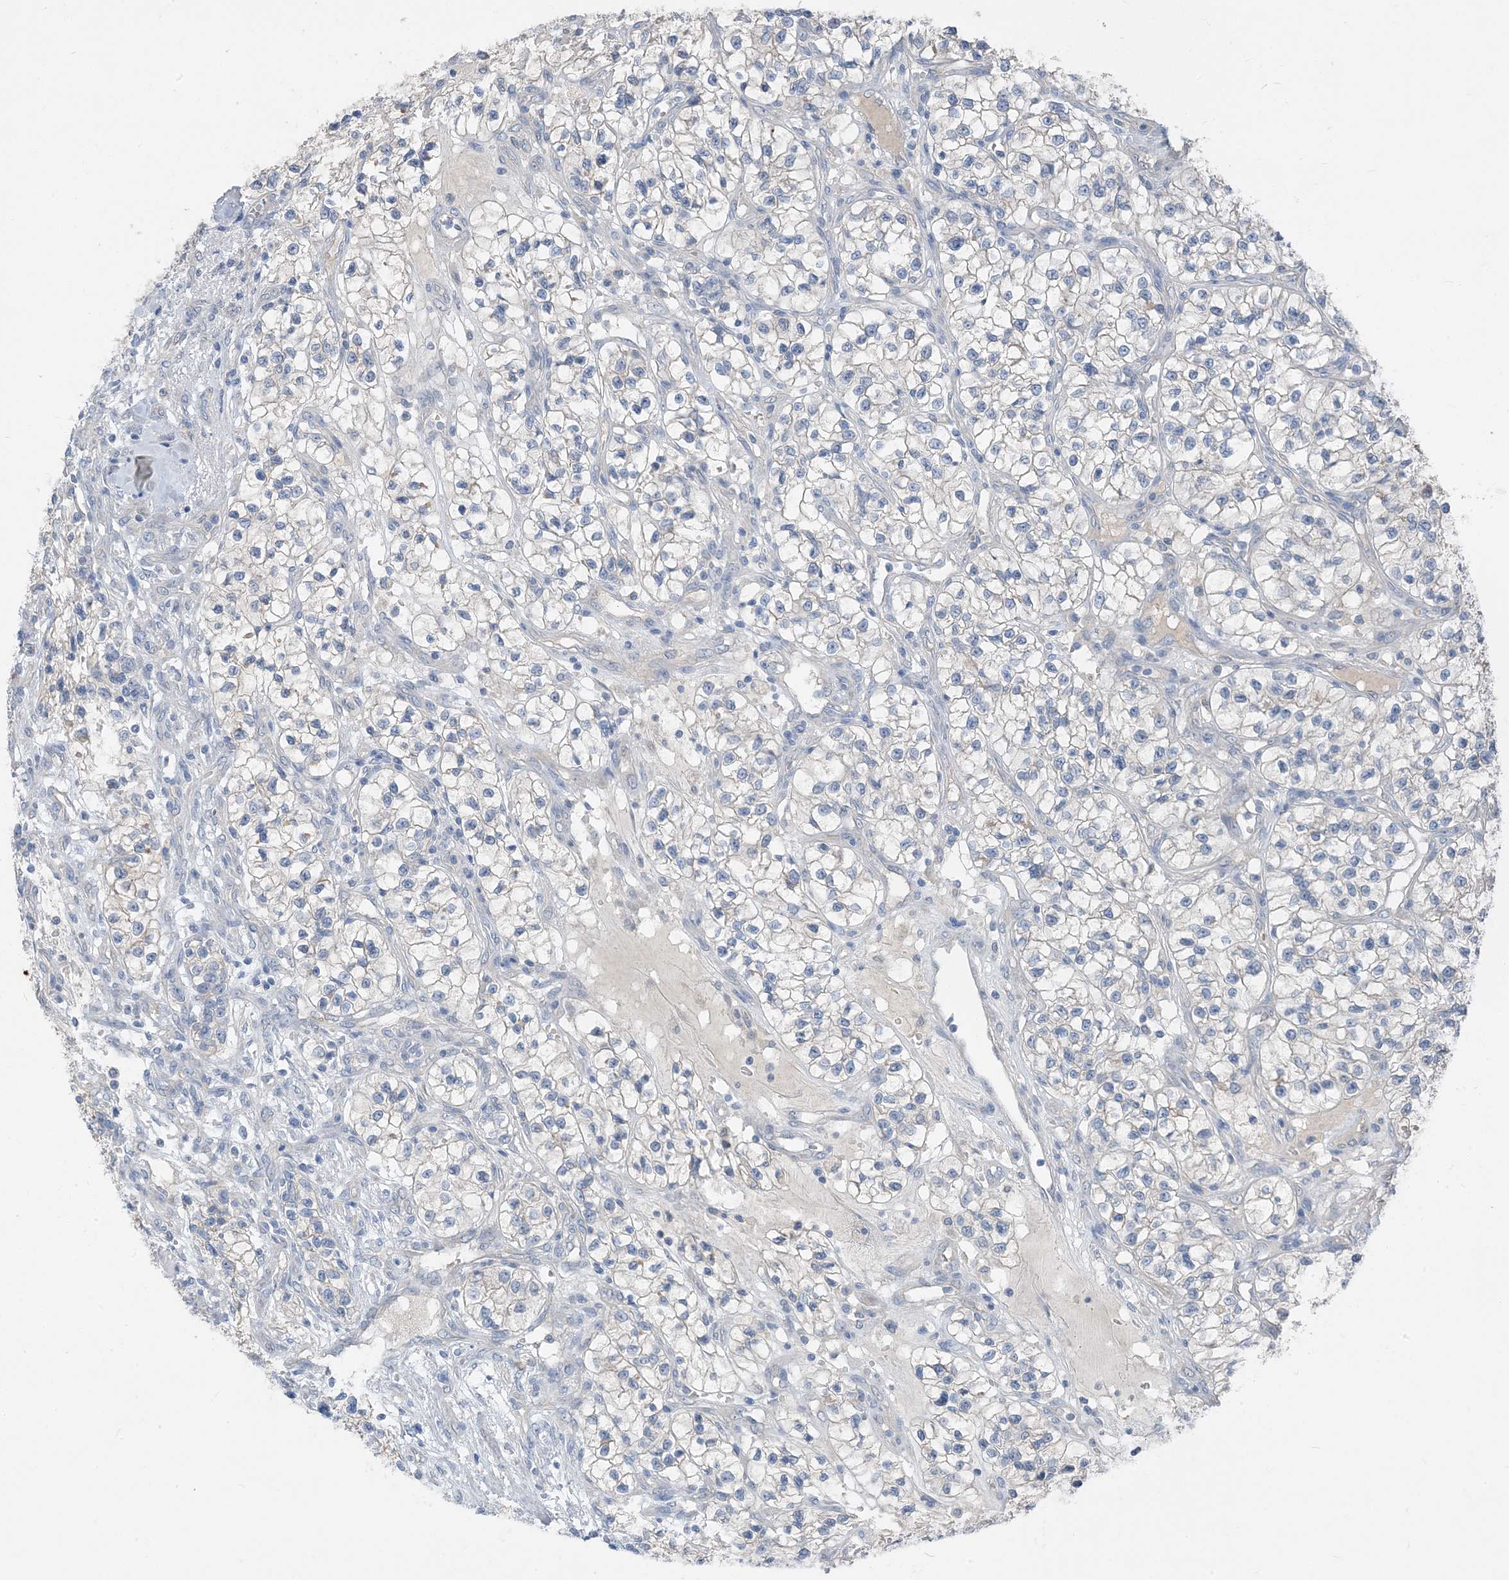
{"staining": {"intensity": "negative", "quantity": "none", "location": "none"}, "tissue": "renal cancer", "cell_type": "Tumor cells", "image_type": "cancer", "snomed": [{"axis": "morphology", "description": "Adenocarcinoma, NOS"}, {"axis": "topography", "description": "Kidney"}], "caption": "Protein analysis of renal cancer exhibits no significant staining in tumor cells. (DAB (3,3'-diaminobenzidine) immunohistochemistry, high magnification).", "gene": "NCOA7", "patient": {"sex": "female", "age": 57}}